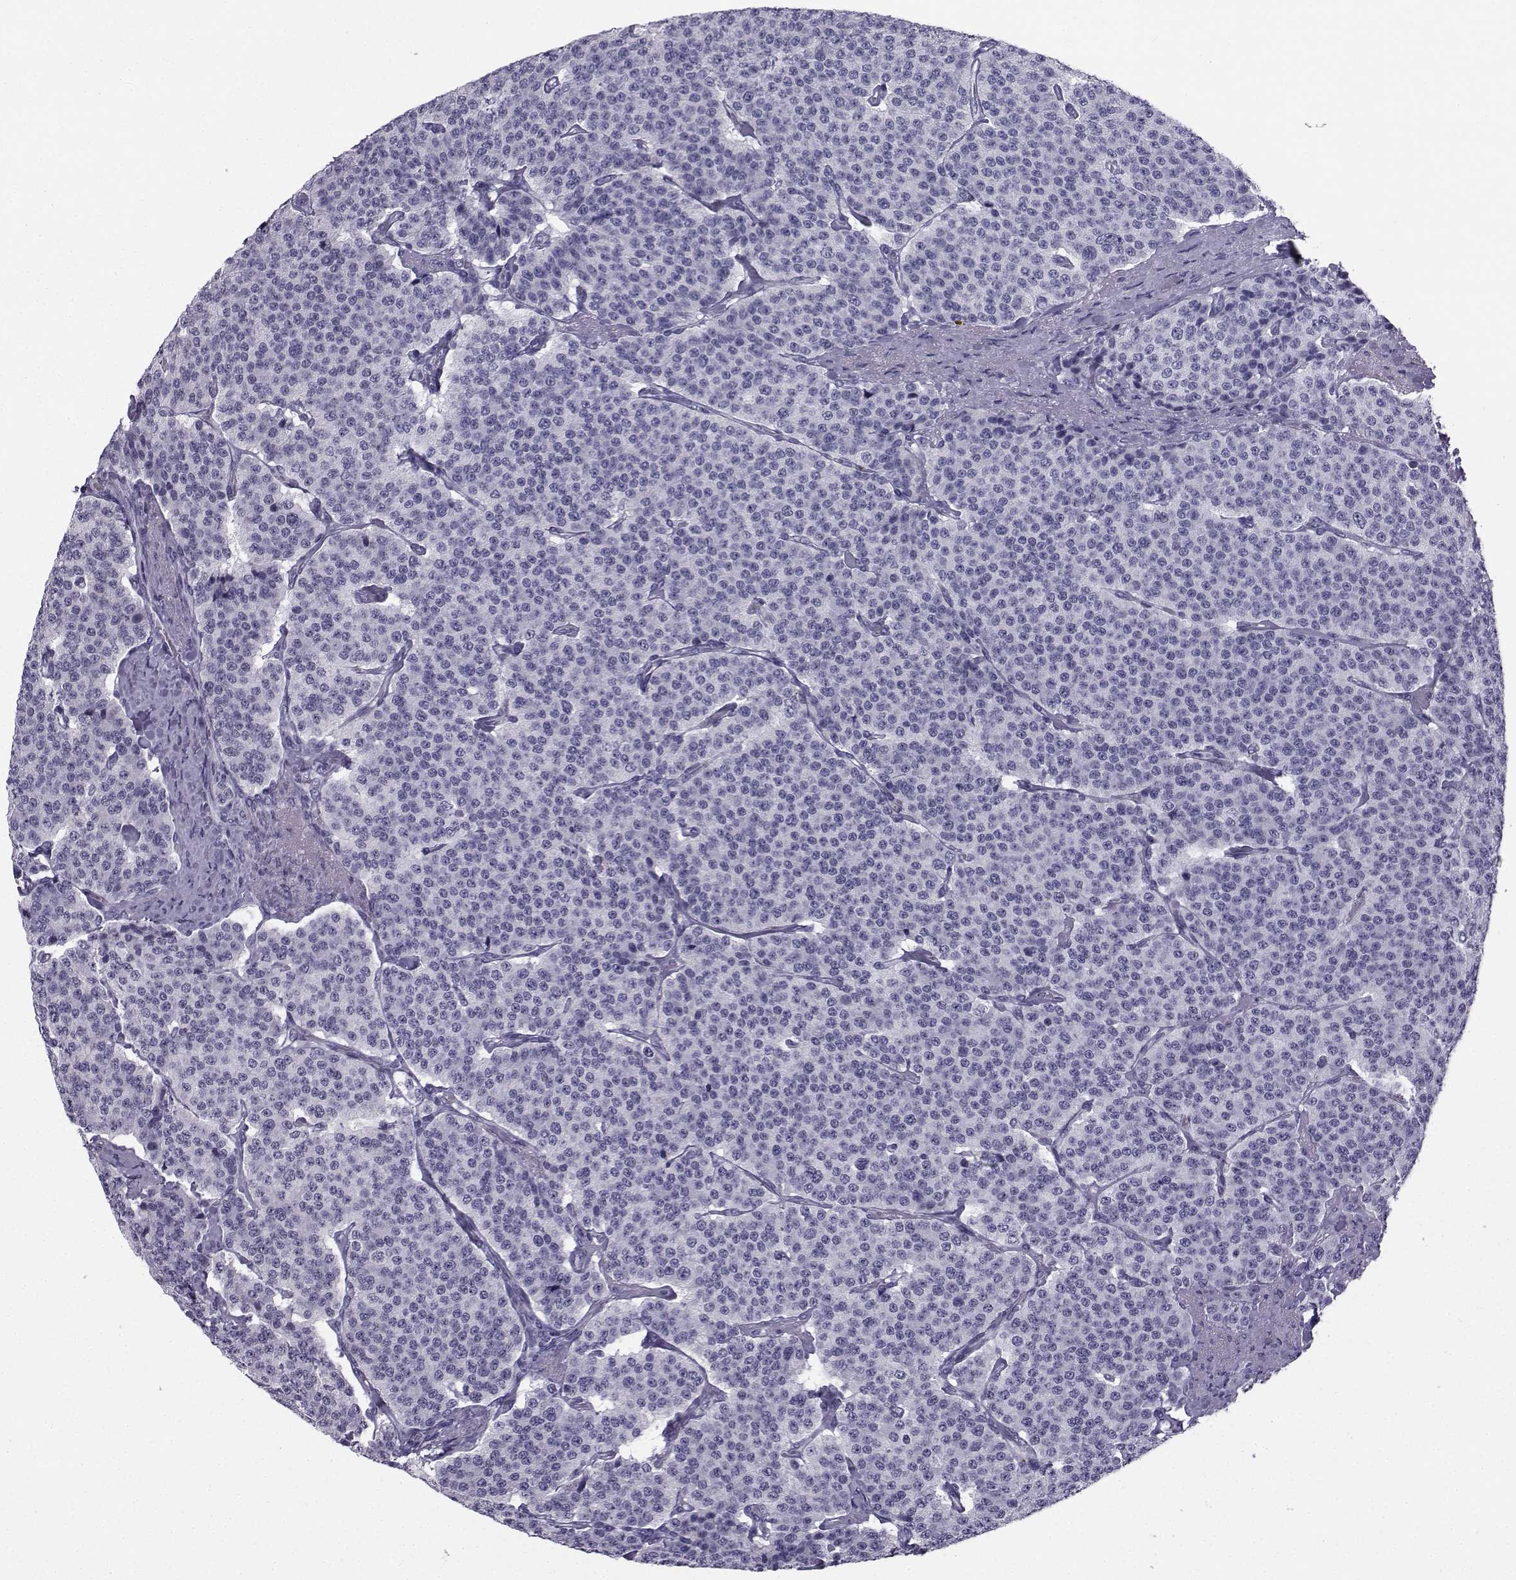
{"staining": {"intensity": "negative", "quantity": "none", "location": "none"}, "tissue": "carcinoid", "cell_type": "Tumor cells", "image_type": "cancer", "snomed": [{"axis": "morphology", "description": "Carcinoid, malignant, NOS"}, {"axis": "topography", "description": "Small intestine"}], "caption": "Immunohistochemistry (IHC) of human malignant carcinoid exhibits no staining in tumor cells.", "gene": "SPANXD", "patient": {"sex": "female", "age": 58}}